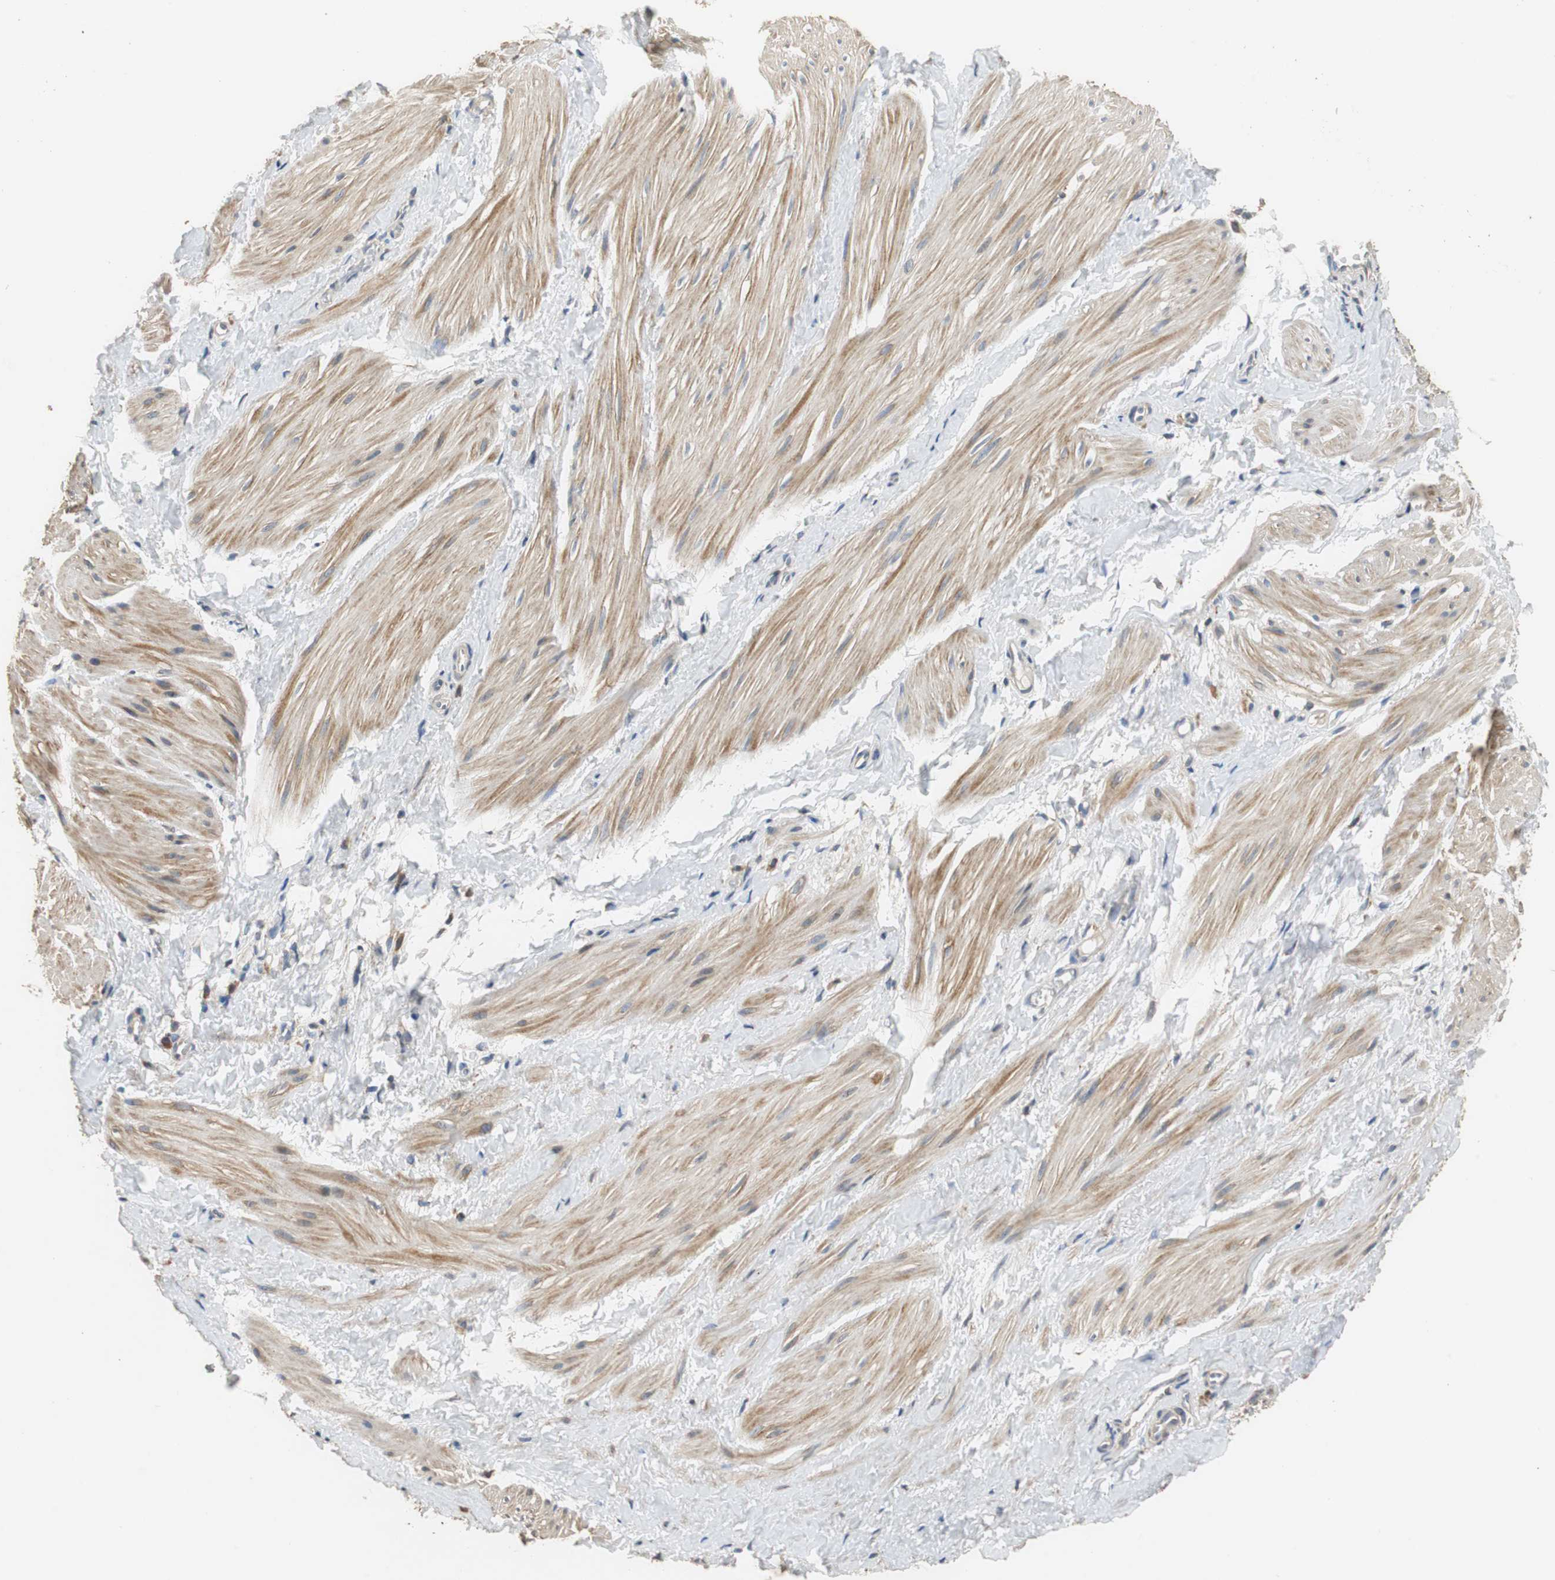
{"staining": {"intensity": "moderate", "quantity": ">75%", "location": "cytoplasmic/membranous"}, "tissue": "smooth muscle", "cell_type": "Smooth muscle cells", "image_type": "normal", "snomed": [{"axis": "morphology", "description": "Normal tissue, NOS"}, {"axis": "topography", "description": "Smooth muscle"}], "caption": "IHC of benign smooth muscle demonstrates medium levels of moderate cytoplasmic/membranous staining in approximately >75% of smooth muscle cells.", "gene": "HMGCL", "patient": {"sex": "male", "age": 16}}